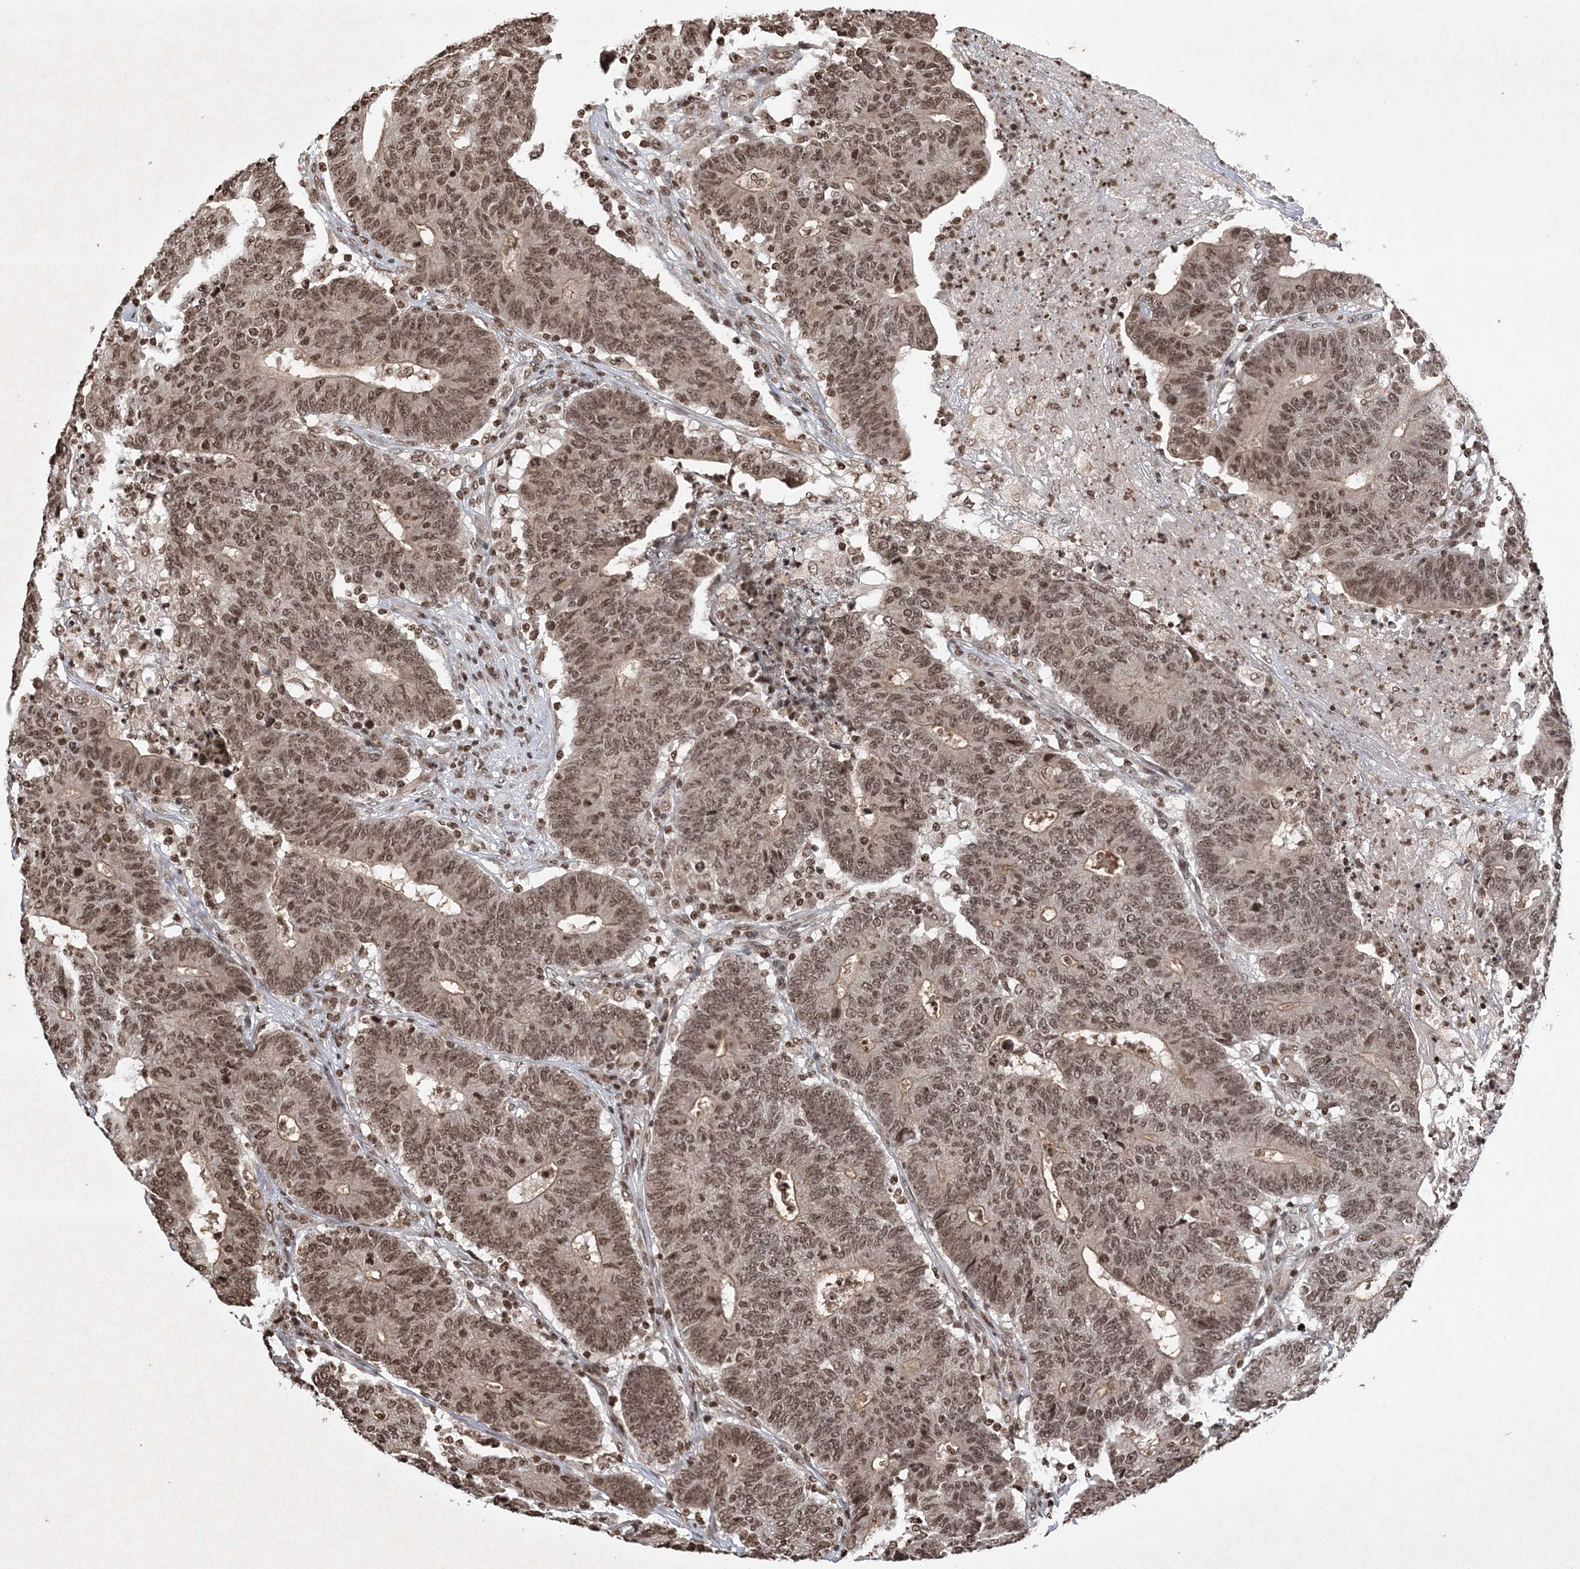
{"staining": {"intensity": "moderate", "quantity": ">75%", "location": "cytoplasmic/membranous,nuclear"}, "tissue": "colorectal cancer", "cell_type": "Tumor cells", "image_type": "cancer", "snomed": [{"axis": "morphology", "description": "Normal tissue, NOS"}, {"axis": "morphology", "description": "Adenocarcinoma, NOS"}, {"axis": "topography", "description": "Colon"}], "caption": "Immunohistochemical staining of colorectal adenocarcinoma reveals moderate cytoplasmic/membranous and nuclear protein staining in about >75% of tumor cells.", "gene": "NEDD9", "patient": {"sex": "female", "age": 75}}